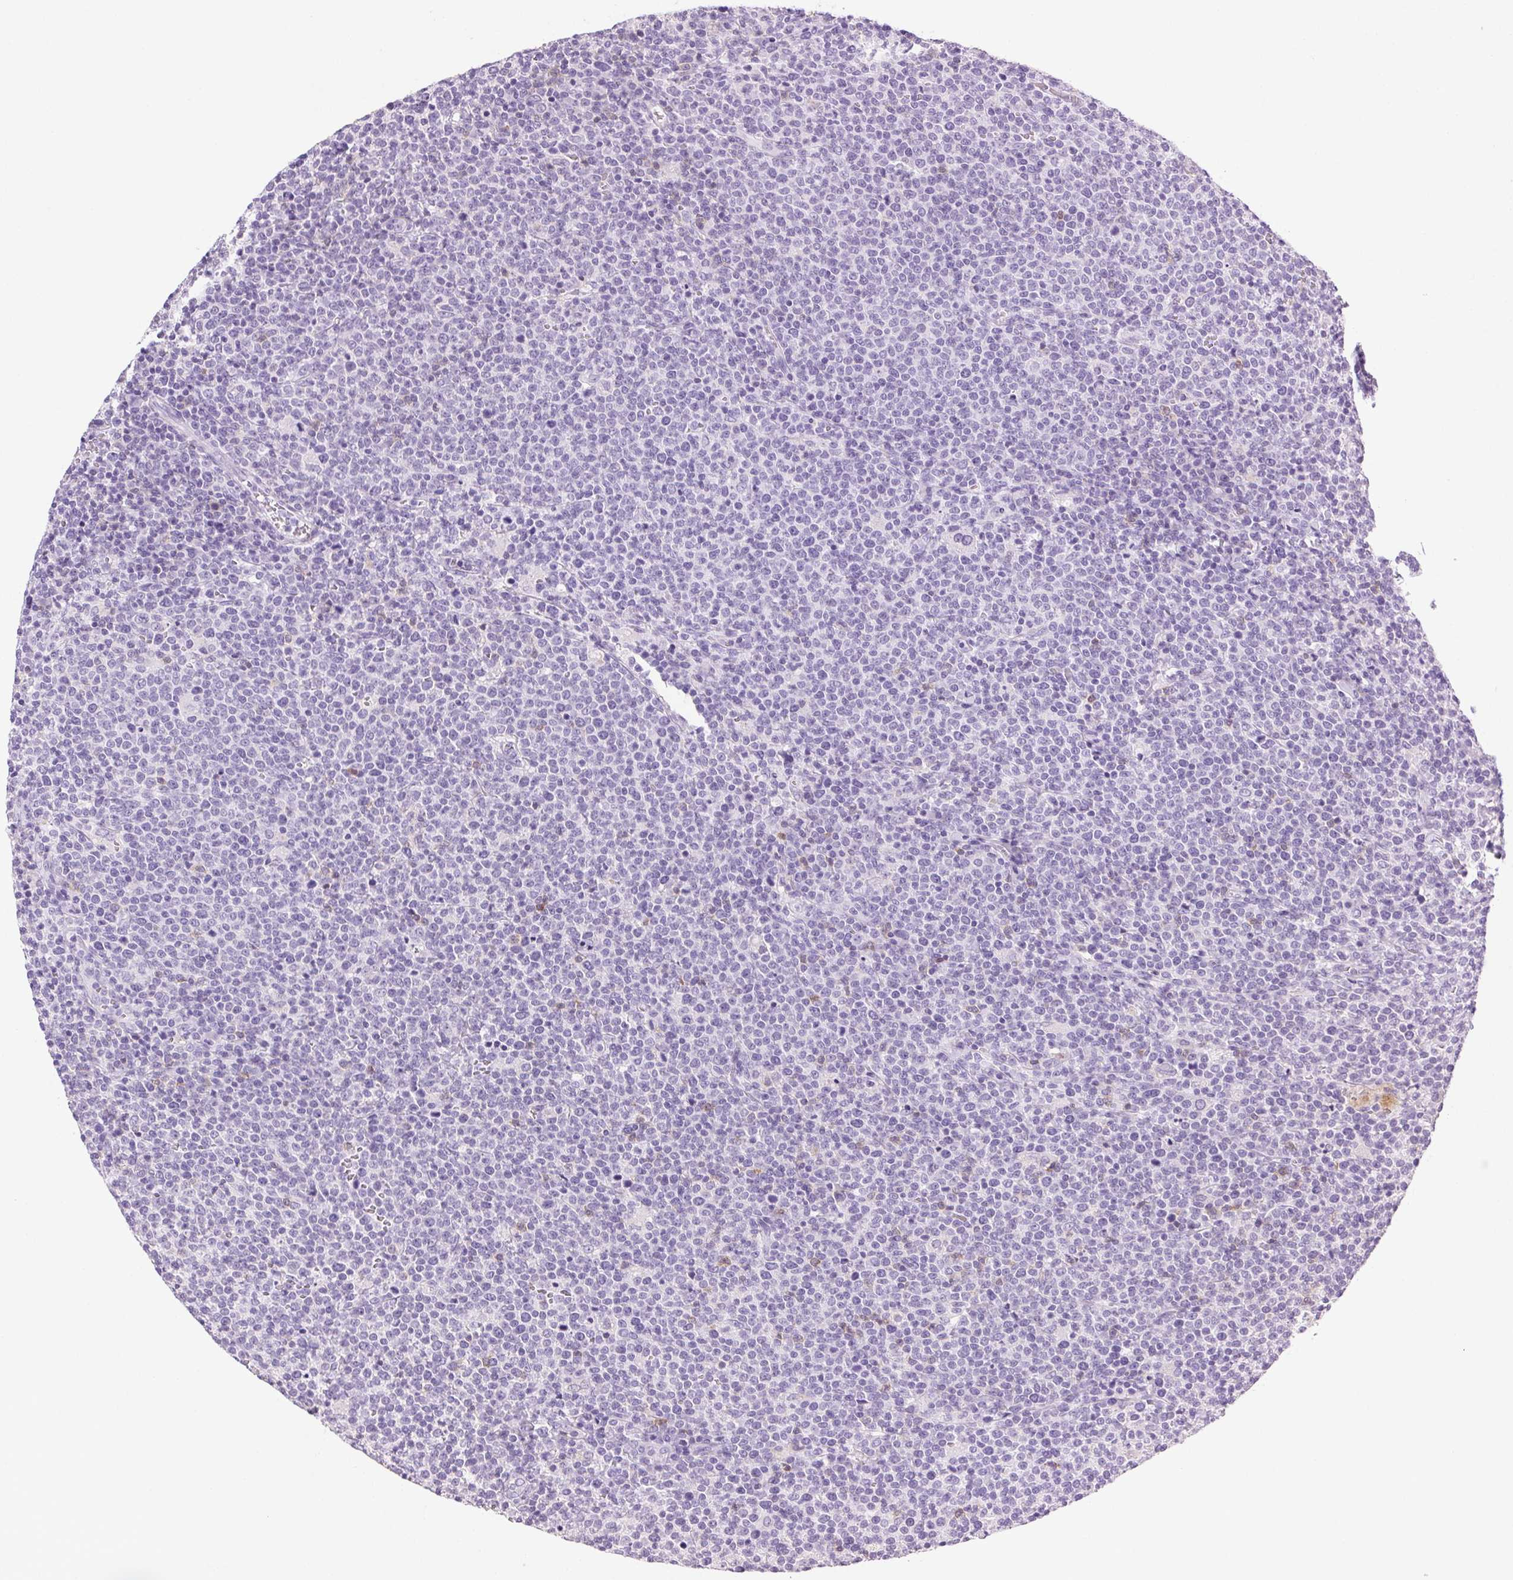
{"staining": {"intensity": "negative", "quantity": "none", "location": "none"}, "tissue": "lymphoma", "cell_type": "Tumor cells", "image_type": "cancer", "snomed": [{"axis": "morphology", "description": "Malignant lymphoma, non-Hodgkin's type, High grade"}, {"axis": "topography", "description": "Lymph node"}], "caption": "Immunohistochemistry (IHC) micrograph of lymphoma stained for a protein (brown), which exhibits no expression in tumor cells.", "gene": "AKAP5", "patient": {"sex": "male", "age": 61}}